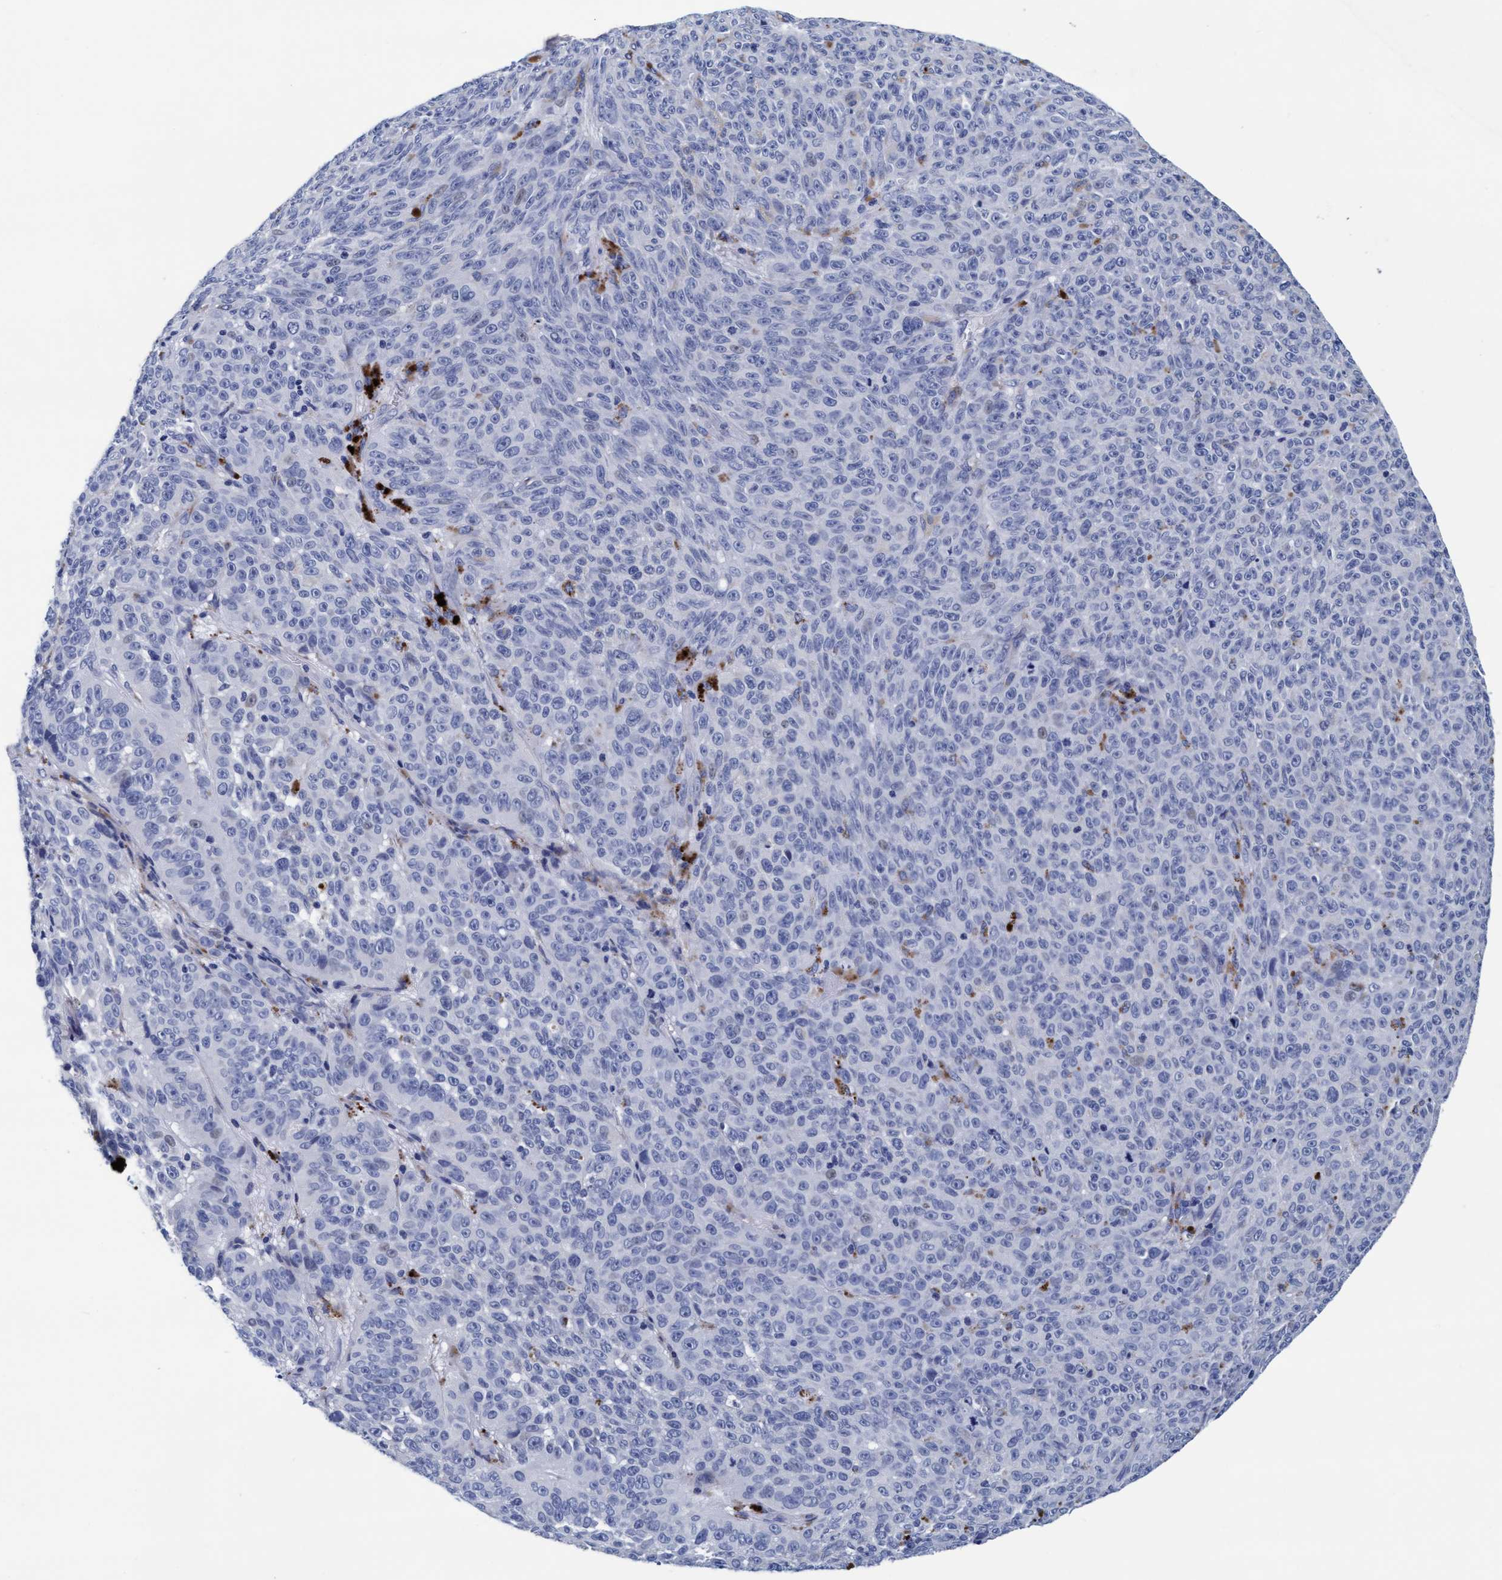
{"staining": {"intensity": "negative", "quantity": "none", "location": "none"}, "tissue": "melanoma", "cell_type": "Tumor cells", "image_type": "cancer", "snomed": [{"axis": "morphology", "description": "Malignant melanoma, NOS"}, {"axis": "topography", "description": "Skin"}], "caption": "Immunohistochemical staining of melanoma demonstrates no significant staining in tumor cells.", "gene": "ARSG", "patient": {"sex": "female", "age": 82}}